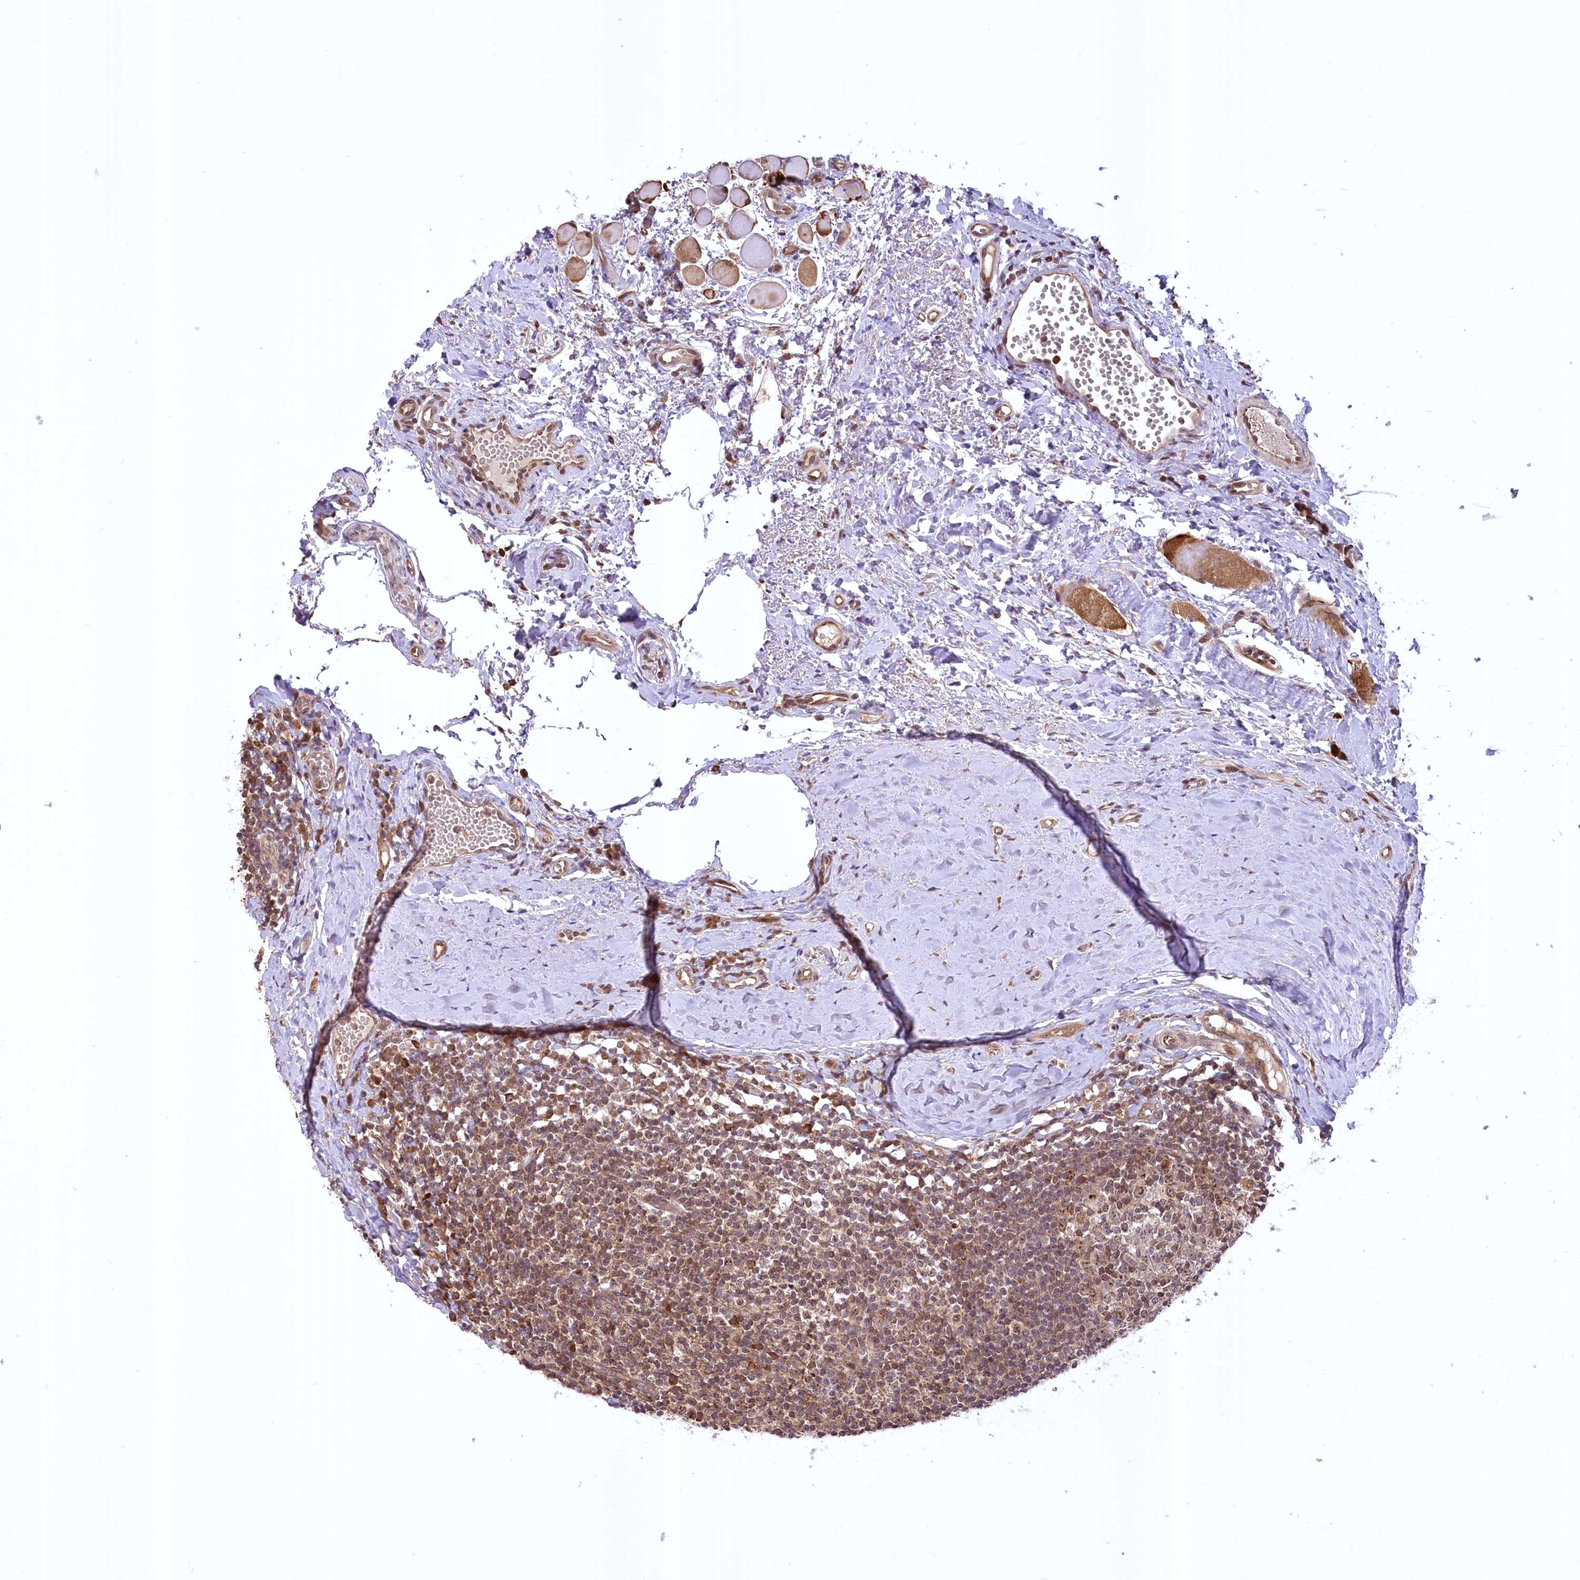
{"staining": {"intensity": "moderate", "quantity": ">75%", "location": "cytoplasmic/membranous,nuclear"}, "tissue": "tonsil", "cell_type": "Germinal center cells", "image_type": "normal", "snomed": [{"axis": "morphology", "description": "Normal tissue, NOS"}, {"axis": "topography", "description": "Tonsil"}], "caption": "Unremarkable tonsil demonstrates moderate cytoplasmic/membranous,nuclear positivity in approximately >75% of germinal center cells.", "gene": "SERGEF", "patient": {"sex": "female", "age": 19}}